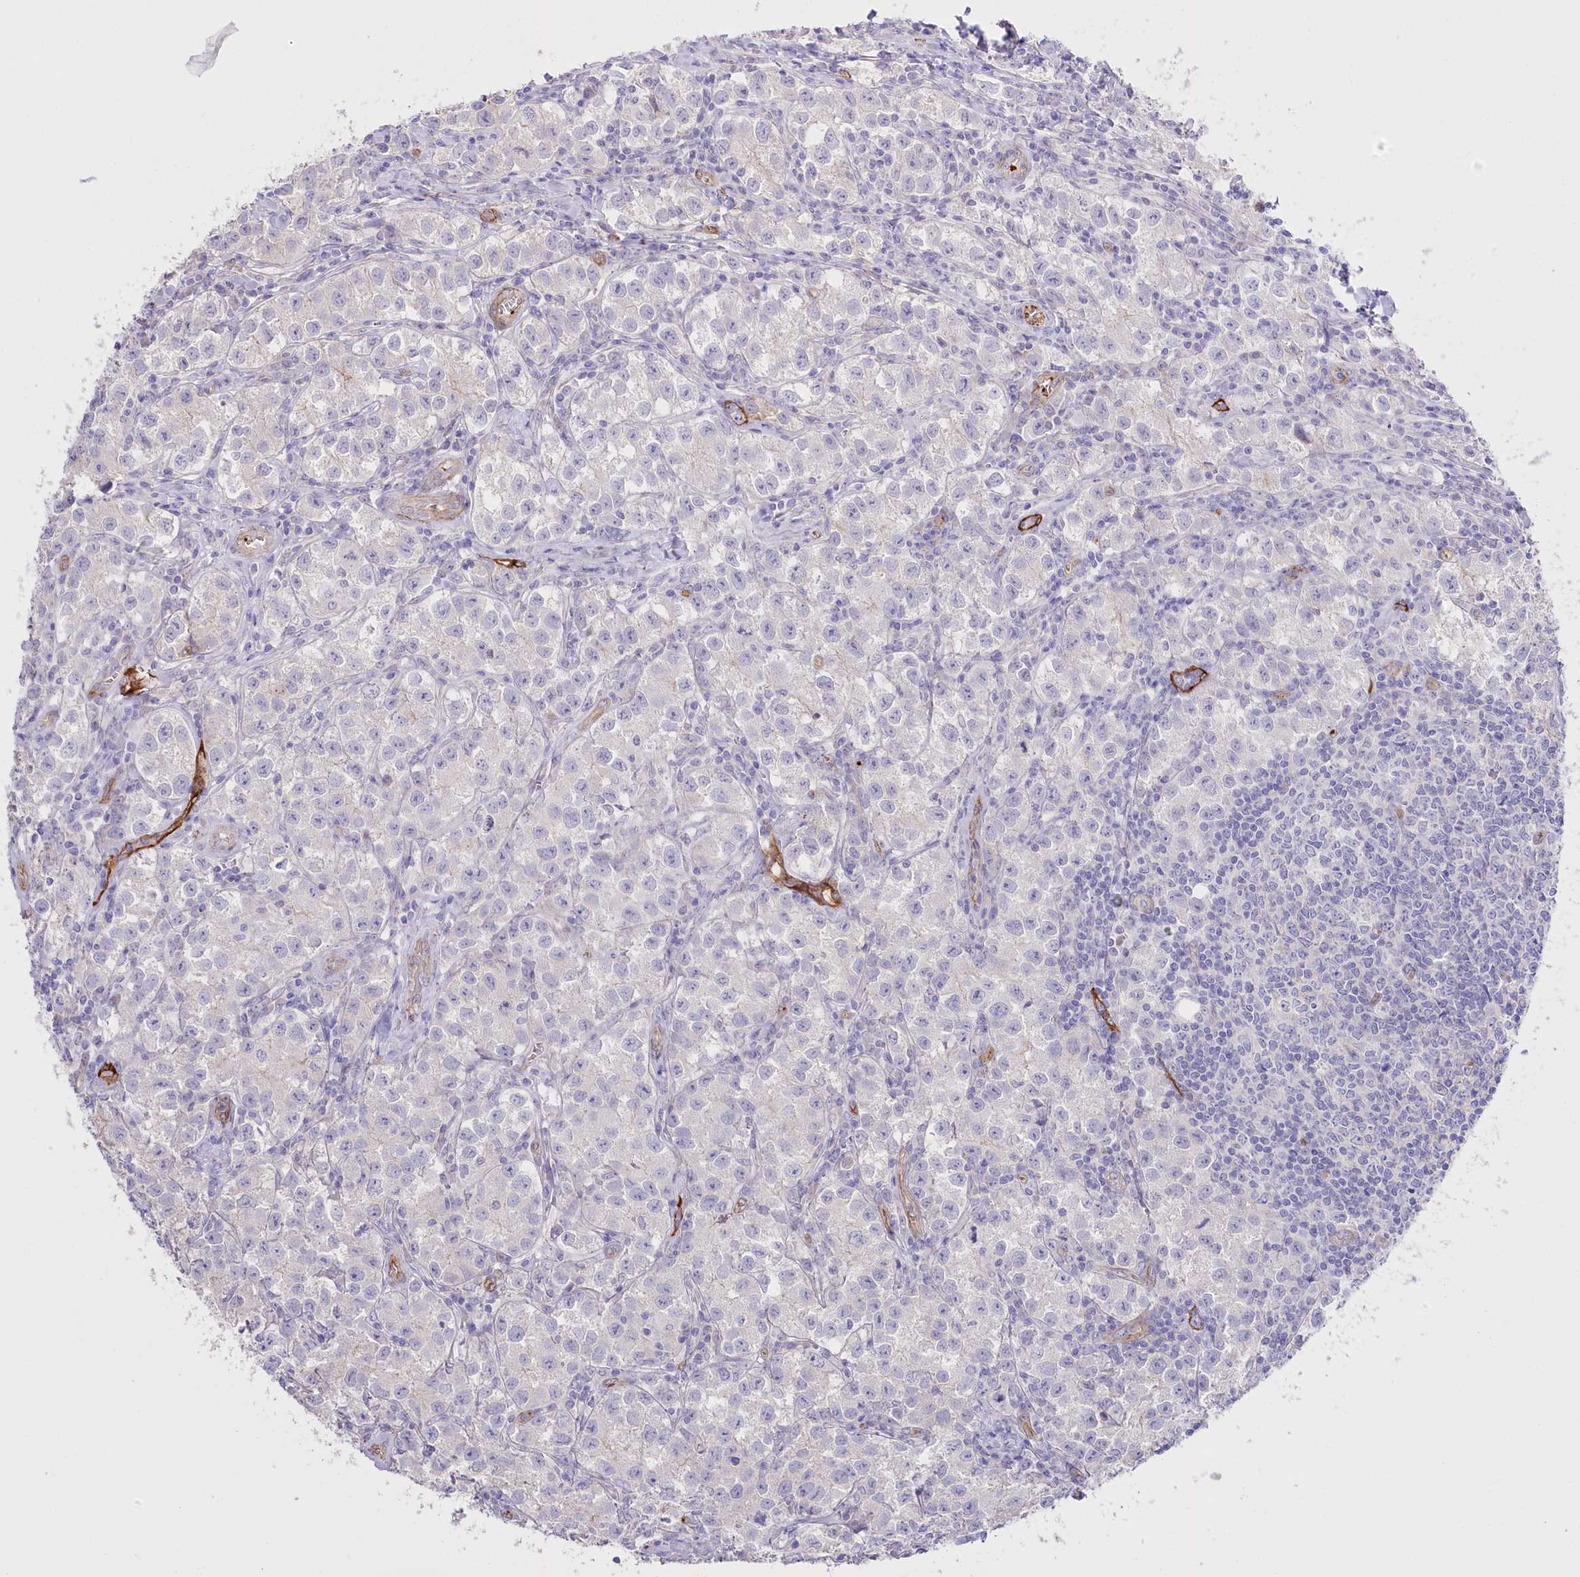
{"staining": {"intensity": "negative", "quantity": "none", "location": "none"}, "tissue": "testis cancer", "cell_type": "Tumor cells", "image_type": "cancer", "snomed": [{"axis": "morphology", "description": "Seminoma, NOS"}, {"axis": "morphology", "description": "Carcinoma, Embryonal, NOS"}, {"axis": "topography", "description": "Testis"}], "caption": "This is an immunohistochemistry image of testis embryonal carcinoma. There is no staining in tumor cells.", "gene": "SLC39A10", "patient": {"sex": "male", "age": 43}}